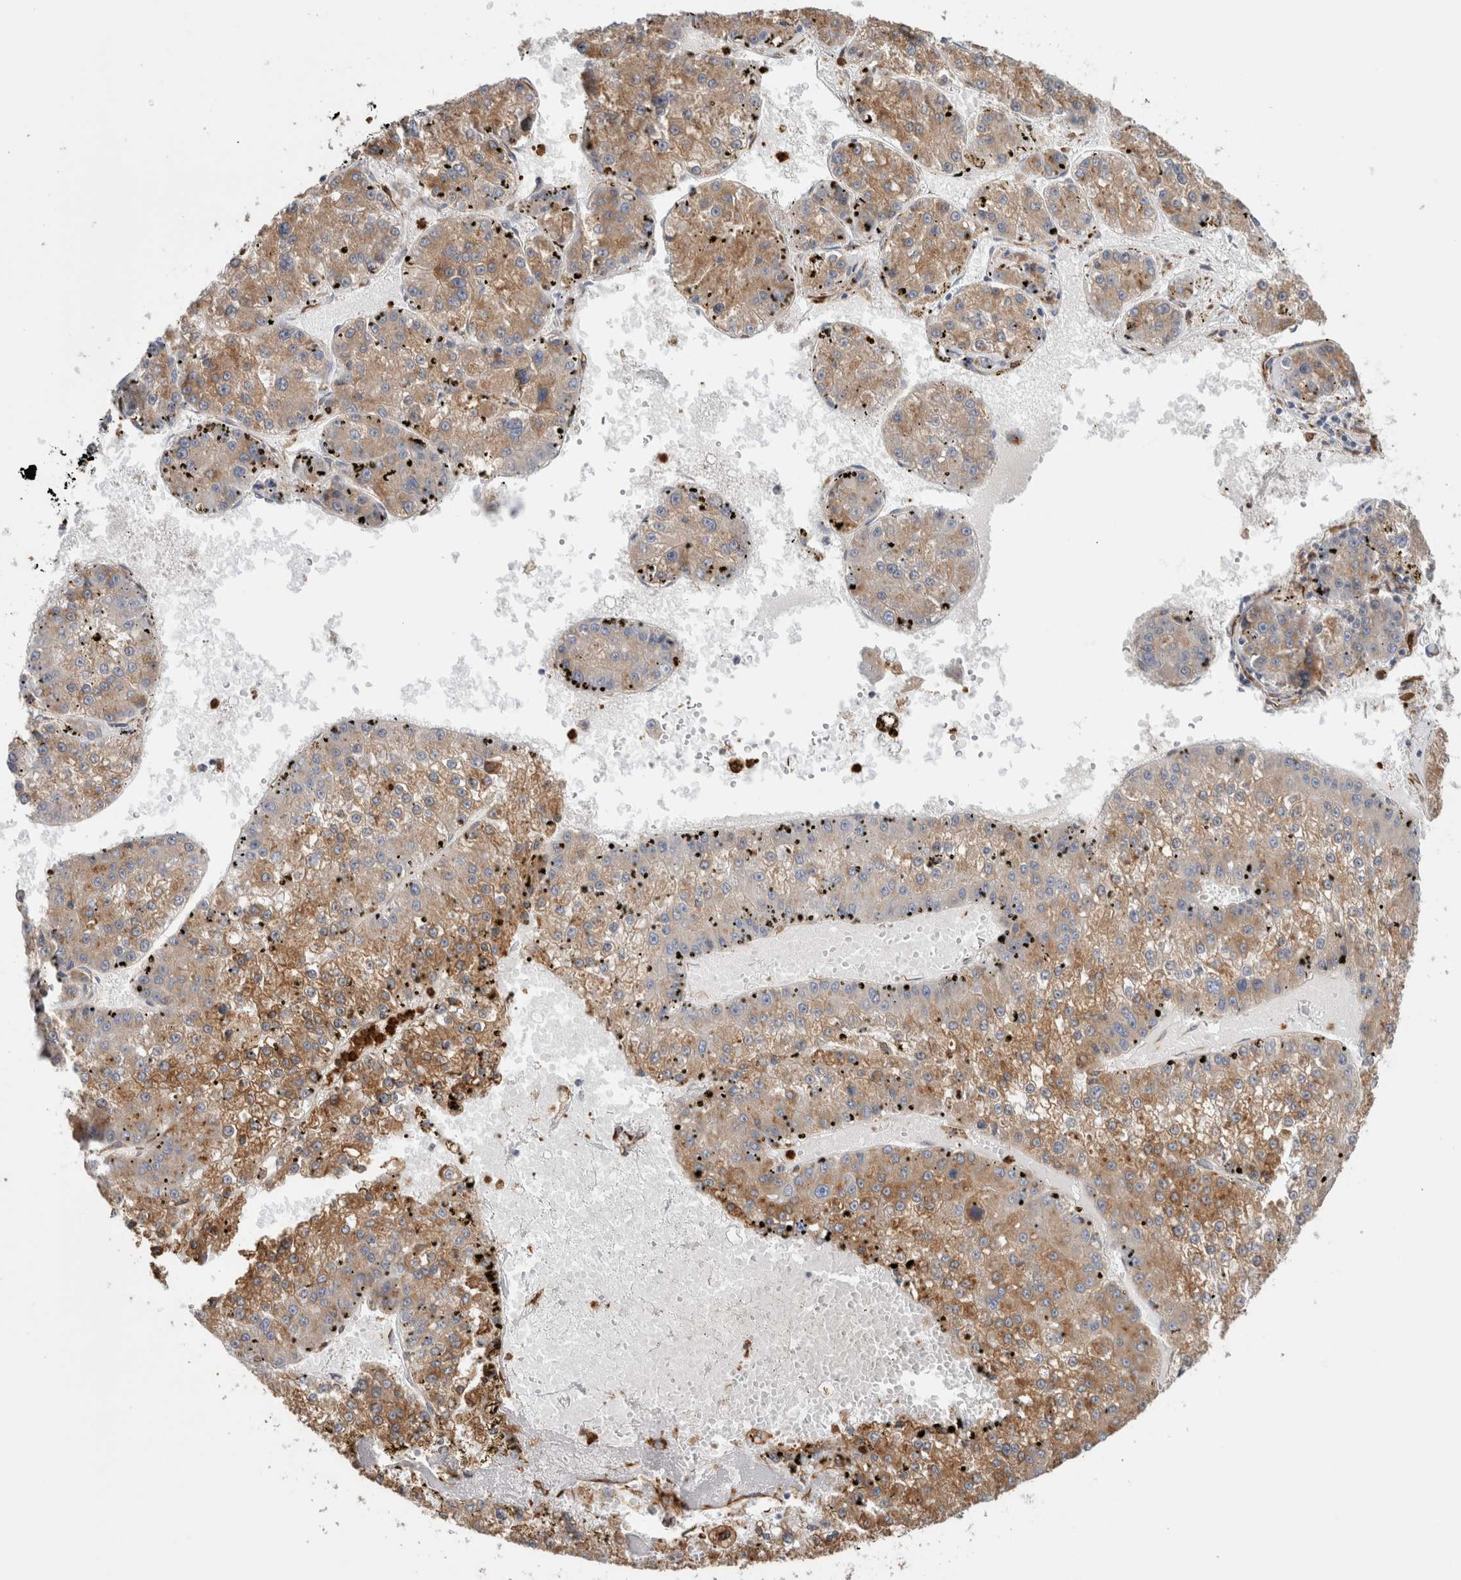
{"staining": {"intensity": "moderate", "quantity": ">75%", "location": "cytoplasmic/membranous"}, "tissue": "liver cancer", "cell_type": "Tumor cells", "image_type": "cancer", "snomed": [{"axis": "morphology", "description": "Carcinoma, Hepatocellular, NOS"}, {"axis": "topography", "description": "Liver"}], "caption": "Hepatocellular carcinoma (liver) stained with immunohistochemistry reveals moderate cytoplasmic/membranous expression in approximately >75% of tumor cells.", "gene": "P4HA1", "patient": {"sex": "female", "age": 73}}